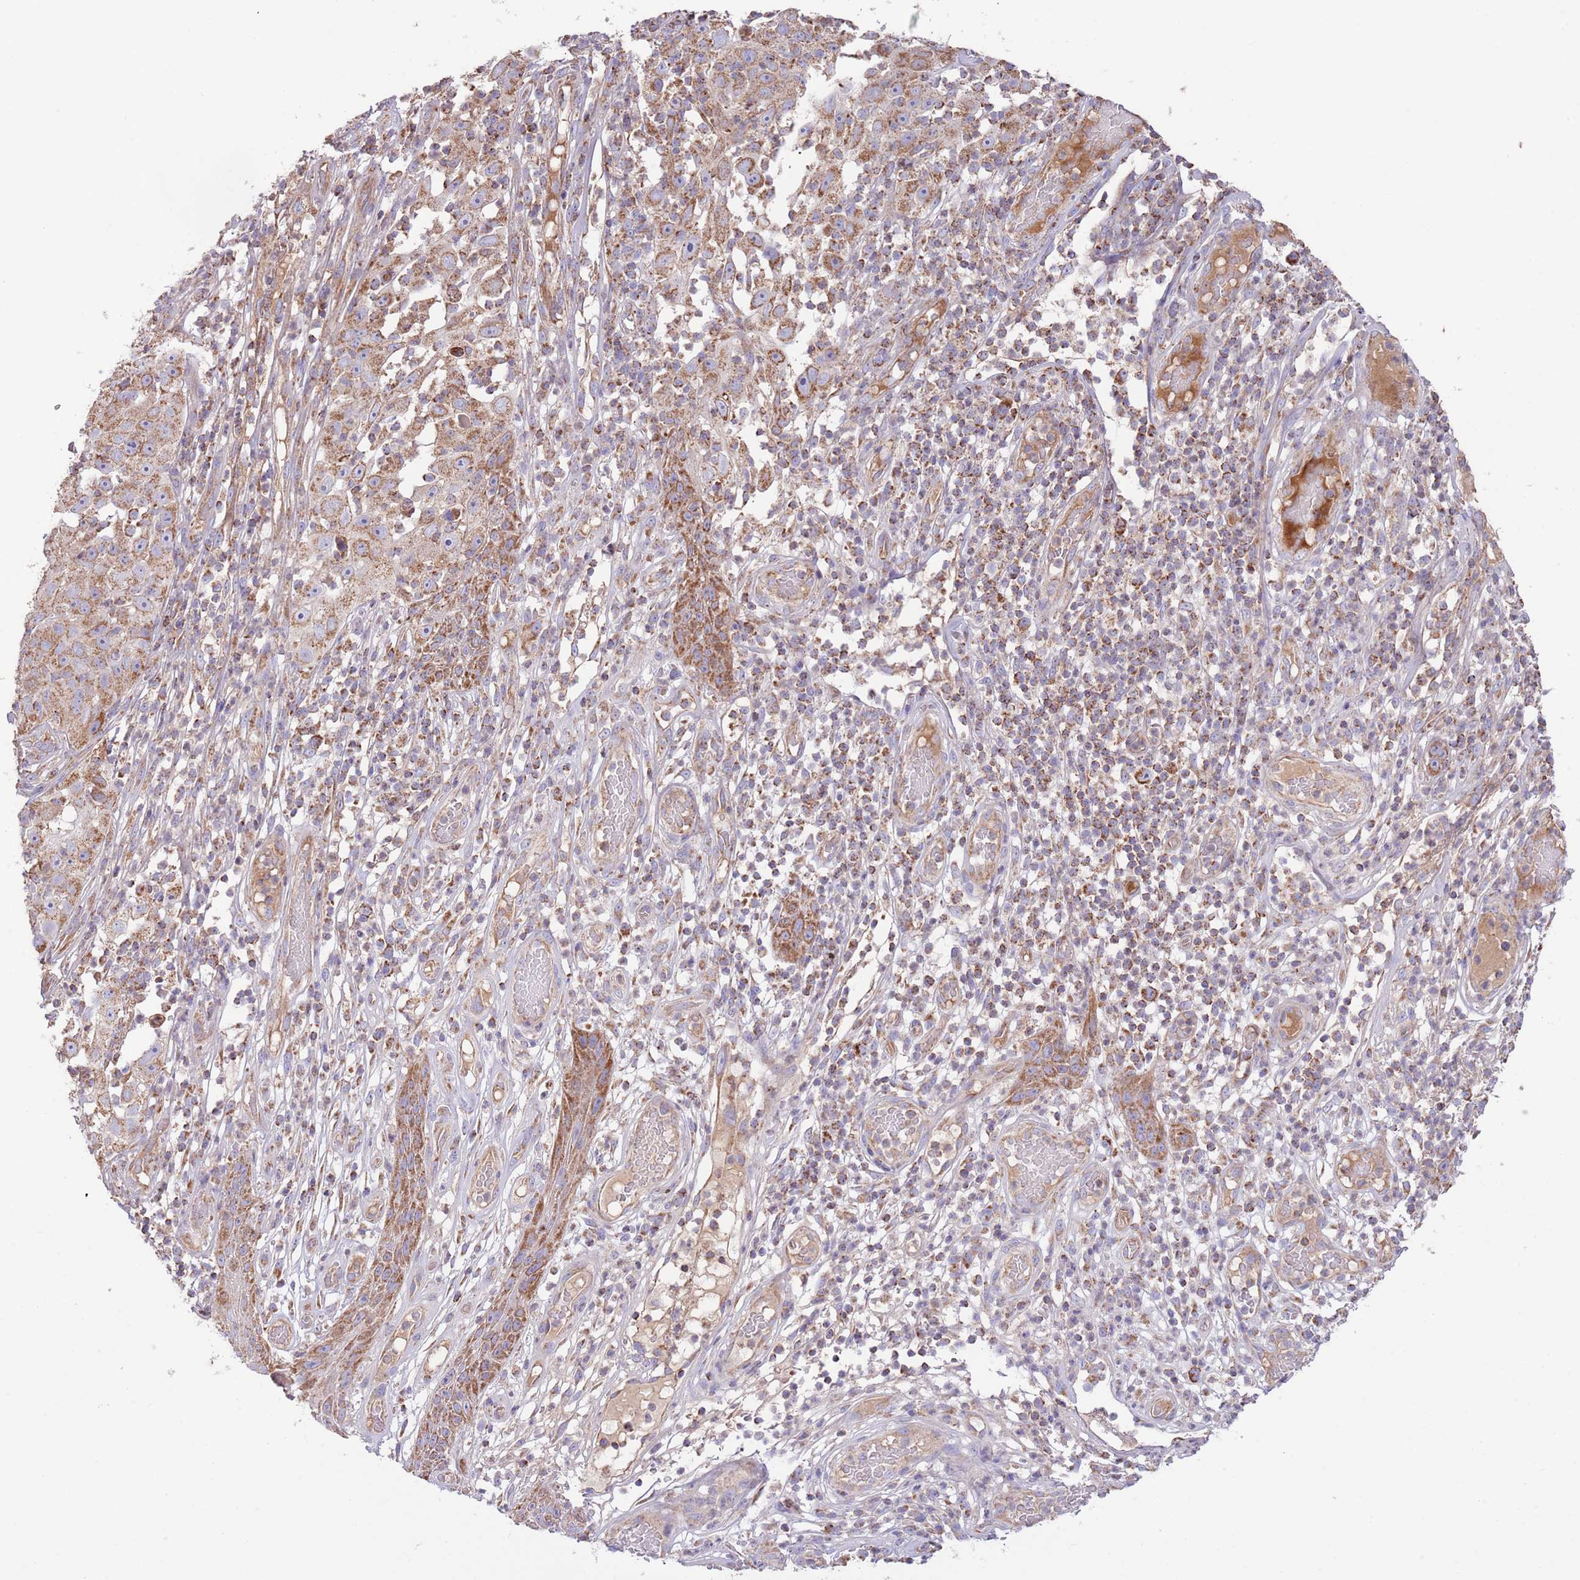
{"staining": {"intensity": "moderate", "quantity": ">75%", "location": "cytoplasmic/membranous"}, "tissue": "skin cancer", "cell_type": "Tumor cells", "image_type": "cancer", "snomed": [{"axis": "morphology", "description": "Squamous cell carcinoma, NOS"}, {"axis": "topography", "description": "Skin"}], "caption": "Protein expression analysis of skin cancer (squamous cell carcinoma) exhibits moderate cytoplasmic/membranous expression in about >75% of tumor cells. (DAB IHC with brightfield microscopy, high magnification).", "gene": "DNAJA3", "patient": {"sex": "female", "age": 87}}